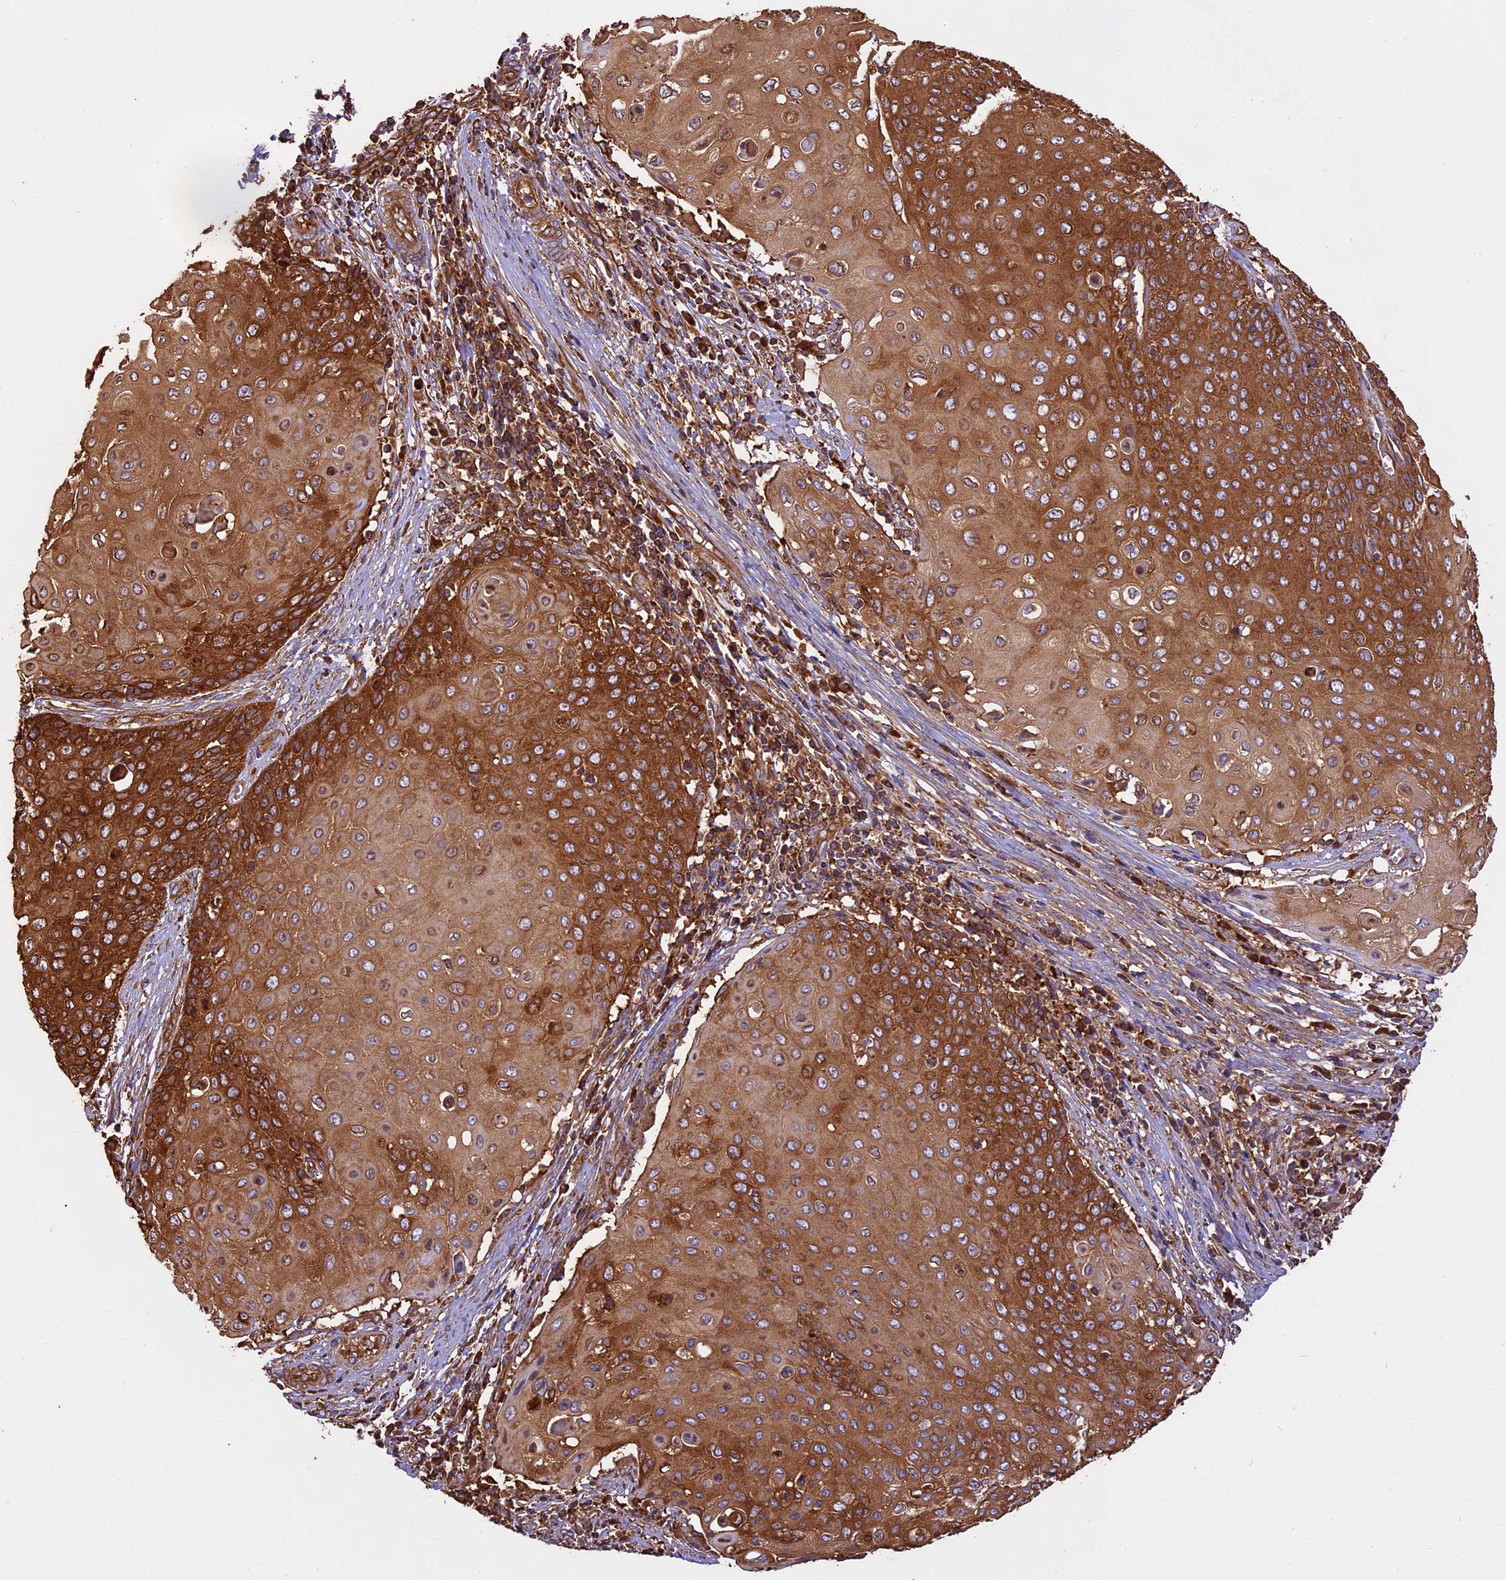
{"staining": {"intensity": "strong", "quantity": ">75%", "location": "cytoplasmic/membranous"}, "tissue": "cervical cancer", "cell_type": "Tumor cells", "image_type": "cancer", "snomed": [{"axis": "morphology", "description": "Squamous cell carcinoma, NOS"}, {"axis": "topography", "description": "Cervix"}], "caption": "Immunohistochemistry (DAB (3,3'-diaminobenzidine)) staining of squamous cell carcinoma (cervical) shows strong cytoplasmic/membranous protein staining in approximately >75% of tumor cells.", "gene": "KARS1", "patient": {"sex": "female", "age": 39}}